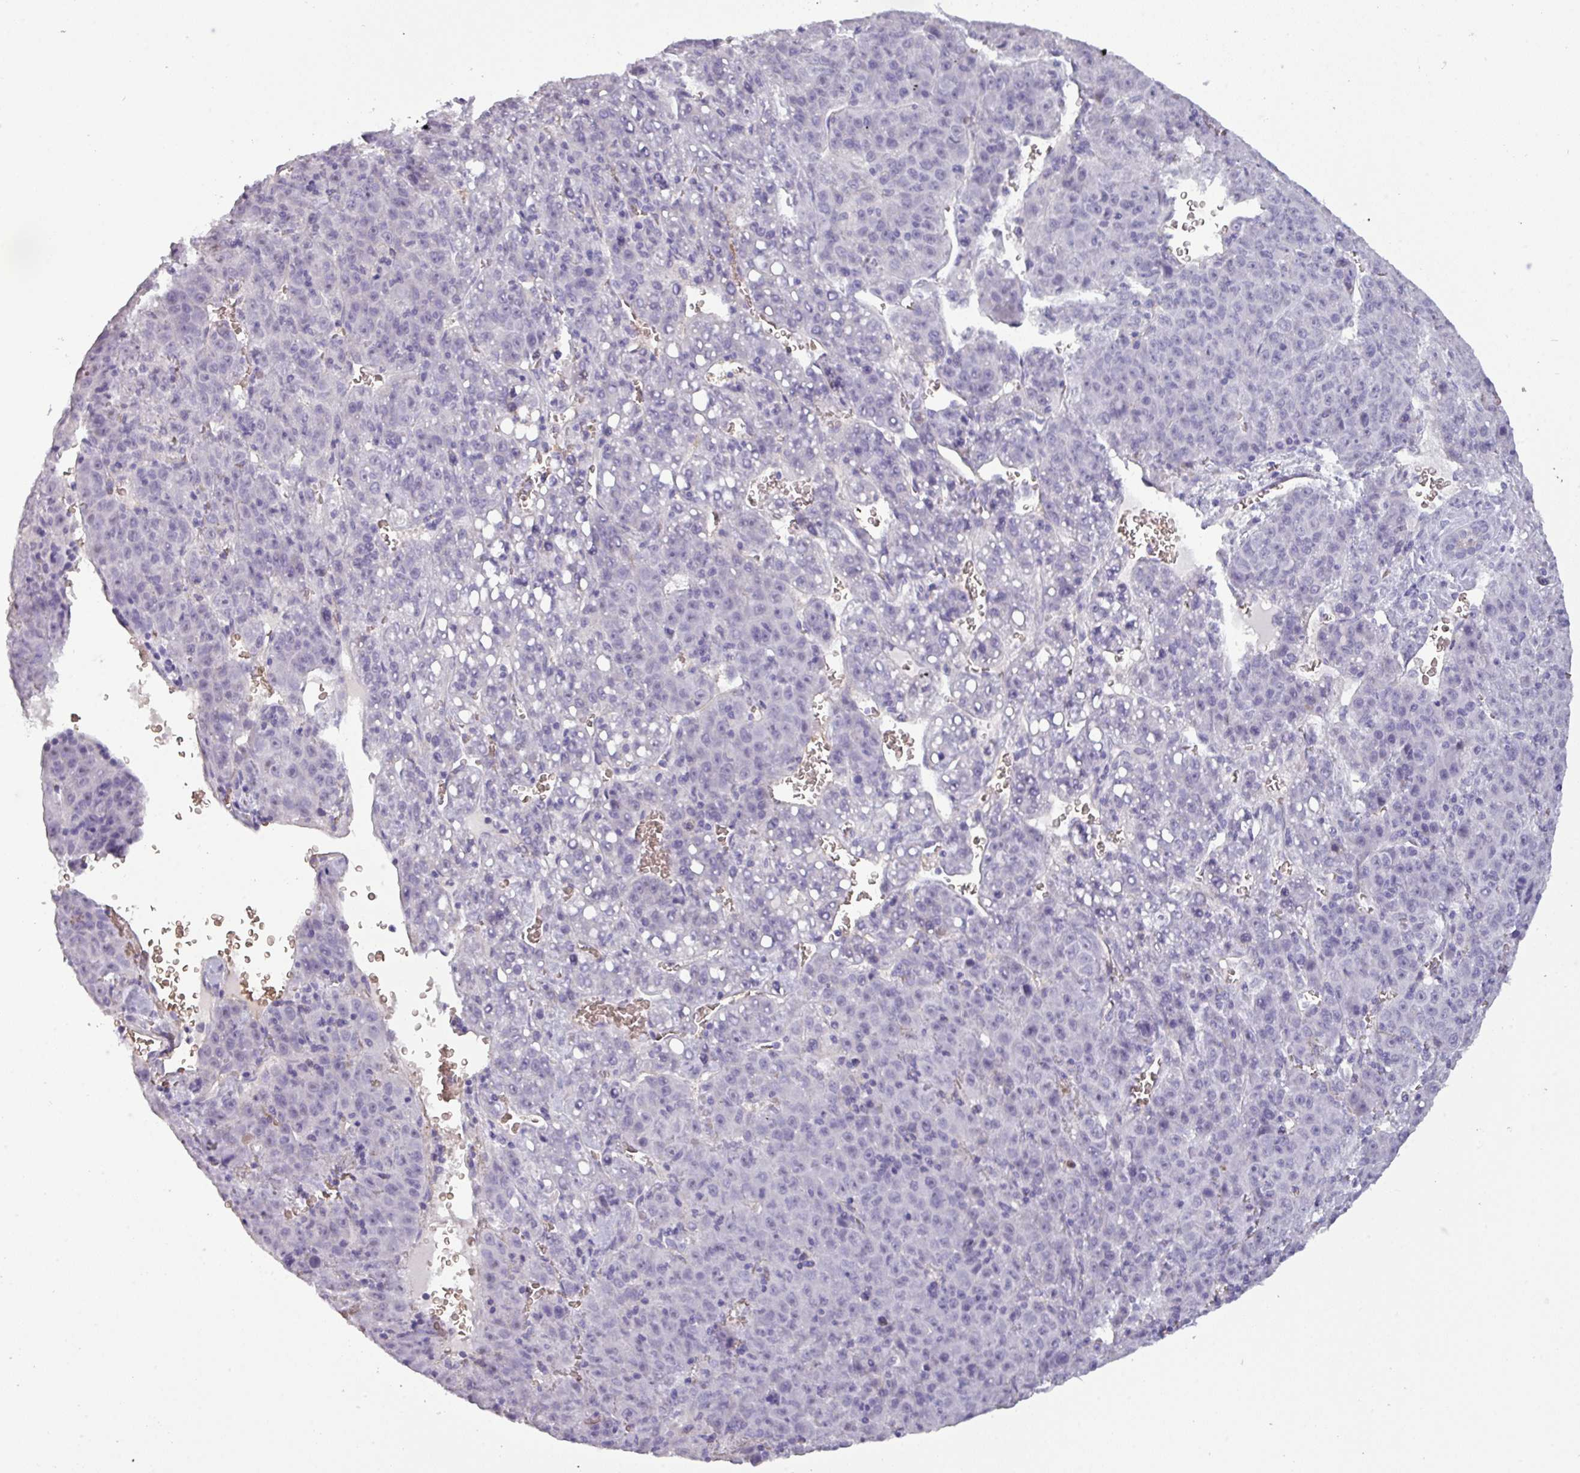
{"staining": {"intensity": "negative", "quantity": "none", "location": "none"}, "tissue": "liver cancer", "cell_type": "Tumor cells", "image_type": "cancer", "snomed": [{"axis": "morphology", "description": "Carcinoma, Hepatocellular, NOS"}, {"axis": "topography", "description": "Liver"}], "caption": "This is an immunohistochemistry histopathology image of hepatocellular carcinoma (liver). There is no expression in tumor cells.", "gene": "AREL1", "patient": {"sex": "female", "age": 53}}